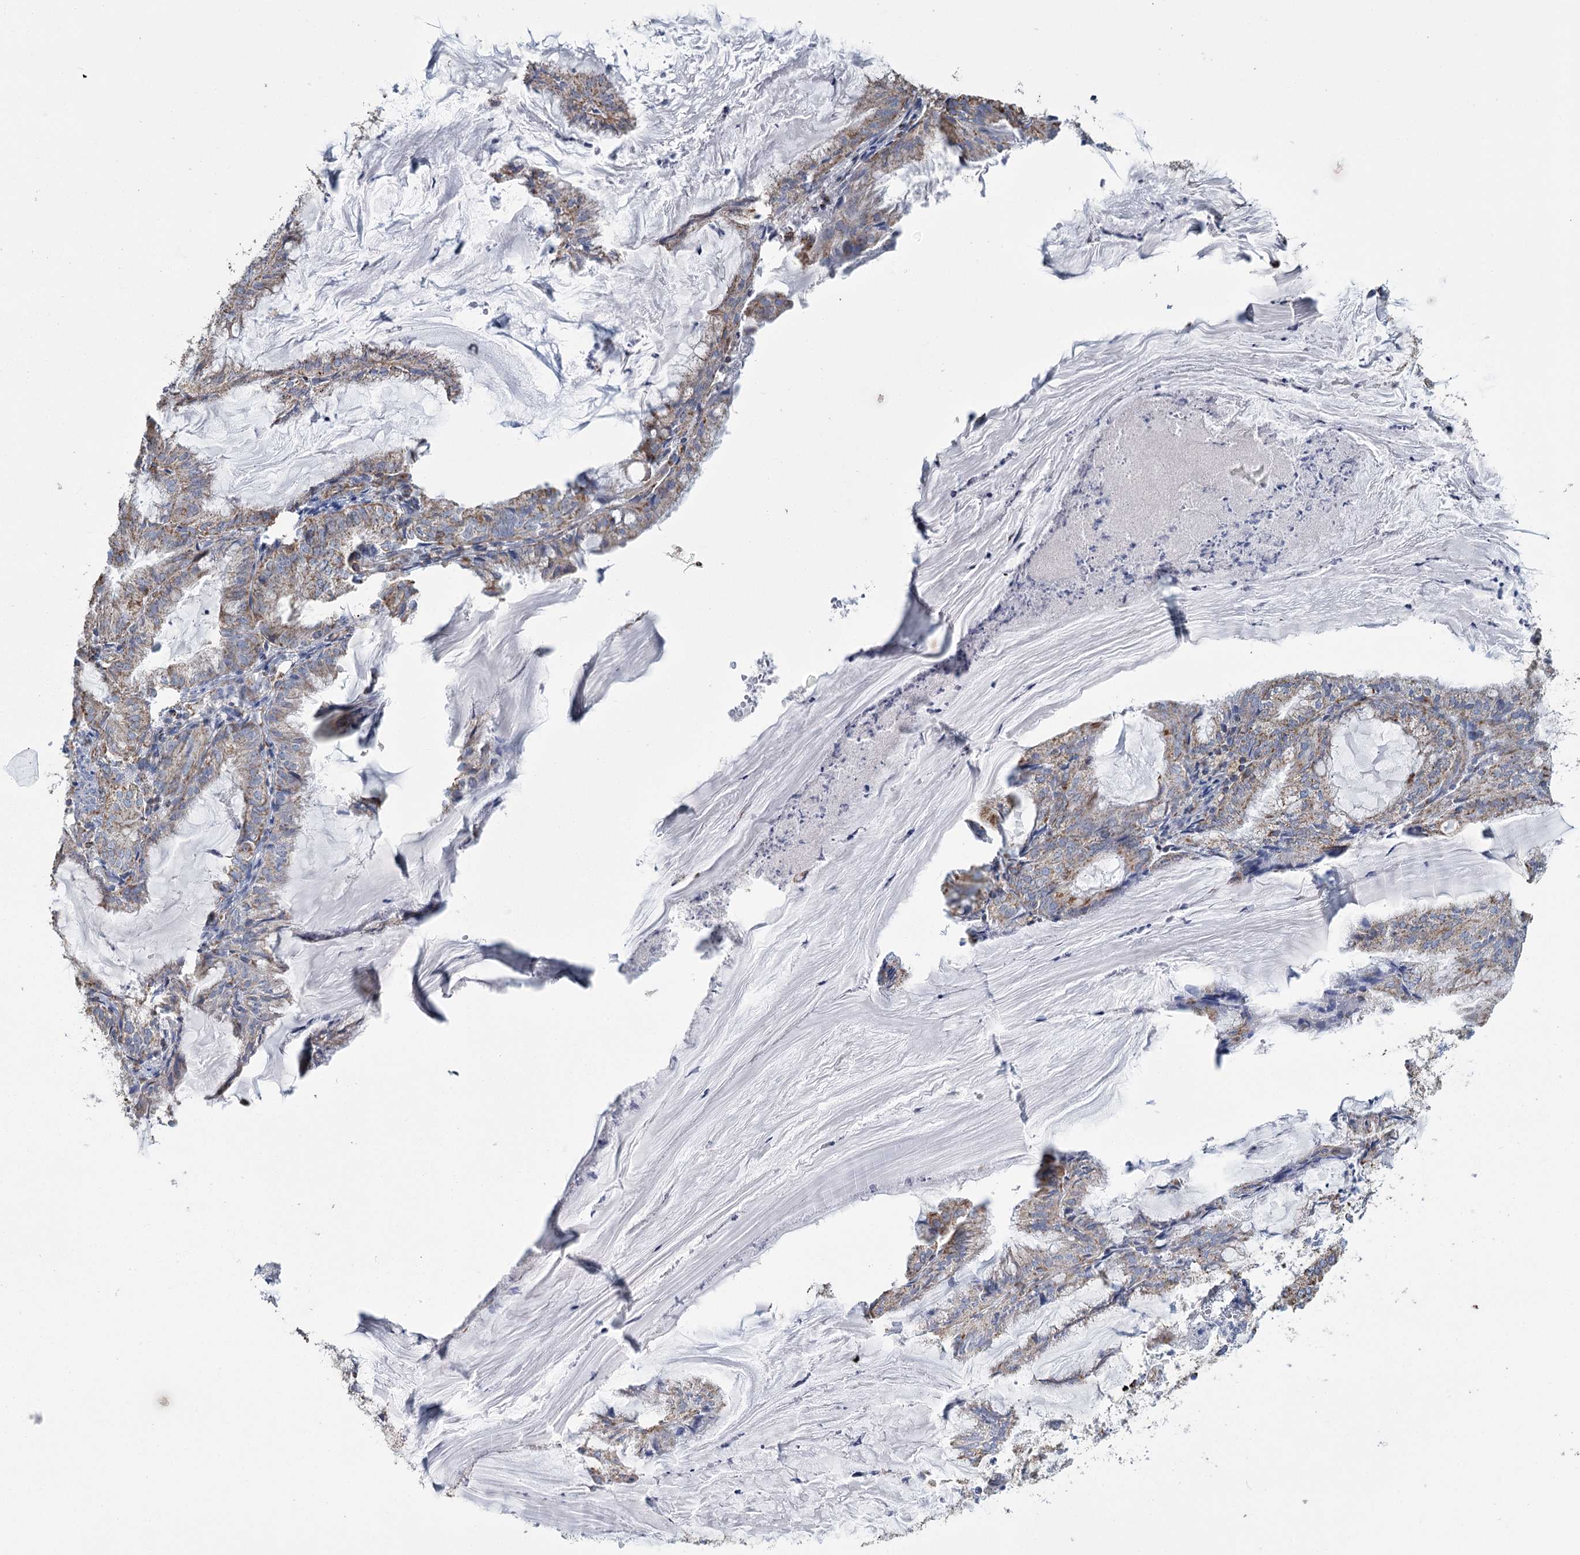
{"staining": {"intensity": "moderate", "quantity": "25%-75%", "location": "cytoplasmic/membranous"}, "tissue": "endometrial cancer", "cell_type": "Tumor cells", "image_type": "cancer", "snomed": [{"axis": "morphology", "description": "Adenocarcinoma, NOS"}, {"axis": "topography", "description": "Endometrium"}], "caption": "Immunohistochemical staining of human endometrial cancer (adenocarcinoma) demonstrates medium levels of moderate cytoplasmic/membranous protein staining in about 25%-75% of tumor cells. (DAB (3,3'-diaminobenzidine) = brown stain, brightfield microscopy at high magnification).", "gene": "MRPL44", "patient": {"sex": "female", "age": 86}}